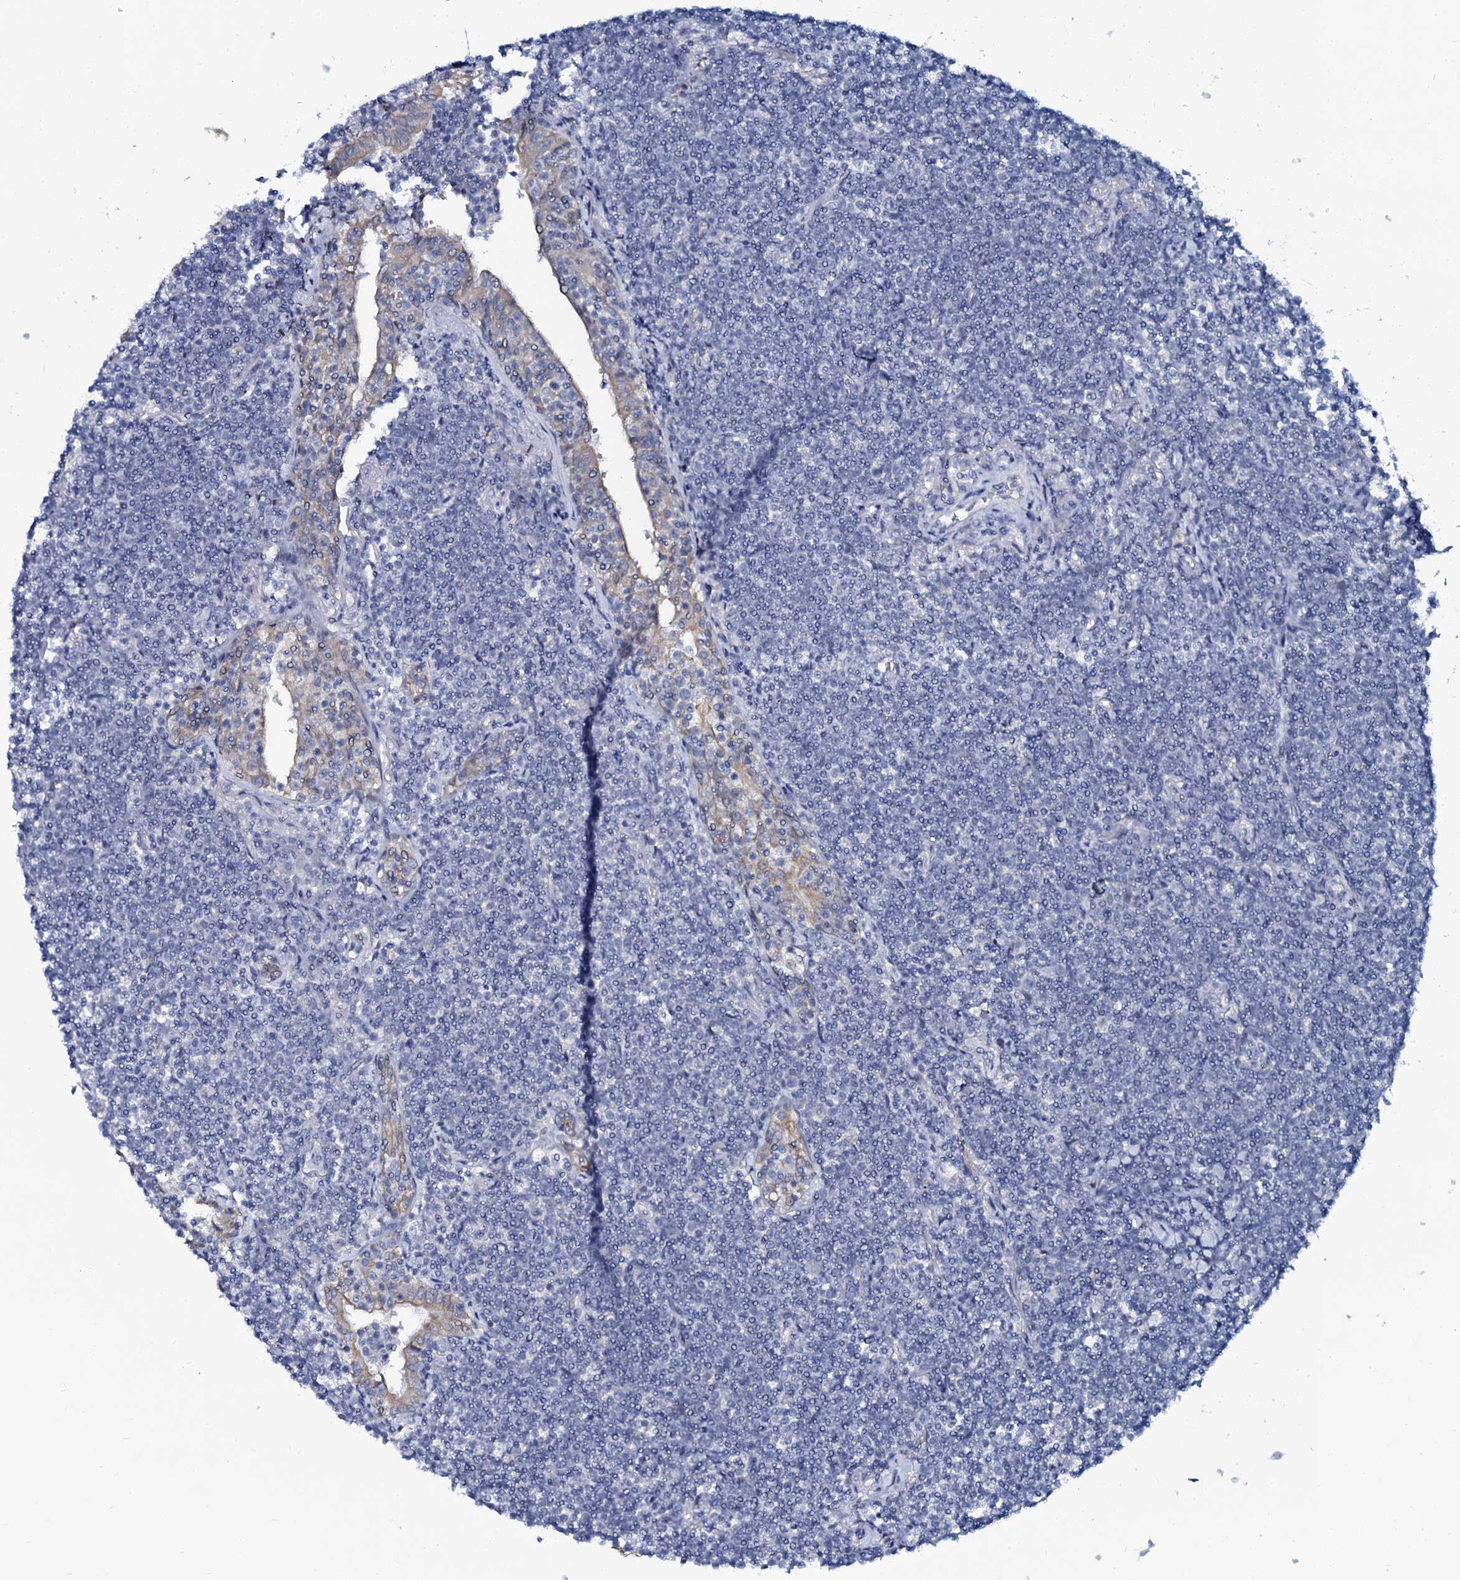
{"staining": {"intensity": "negative", "quantity": "none", "location": "none"}, "tissue": "lymphoma", "cell_type": "Tumor cells", "image_type": "cancer", "snomed": [{"axis": "morphology", "description": "Malignant lymphoma, non-Hodgkin's type, Low grade"}, {"axis": "topography", "description": "Lung"}], "caption": "The immunohistochemistry micrograph has no significant positivity in tumor cells of lymphoma tissue. The staining is performed using DAB (3,3'-diaminobenzidine) brown chromogen with nuclei counter-stained in using hematoxylin.", "gene": "C10orf88", "patient": {"sex": "female", "age": 71}}